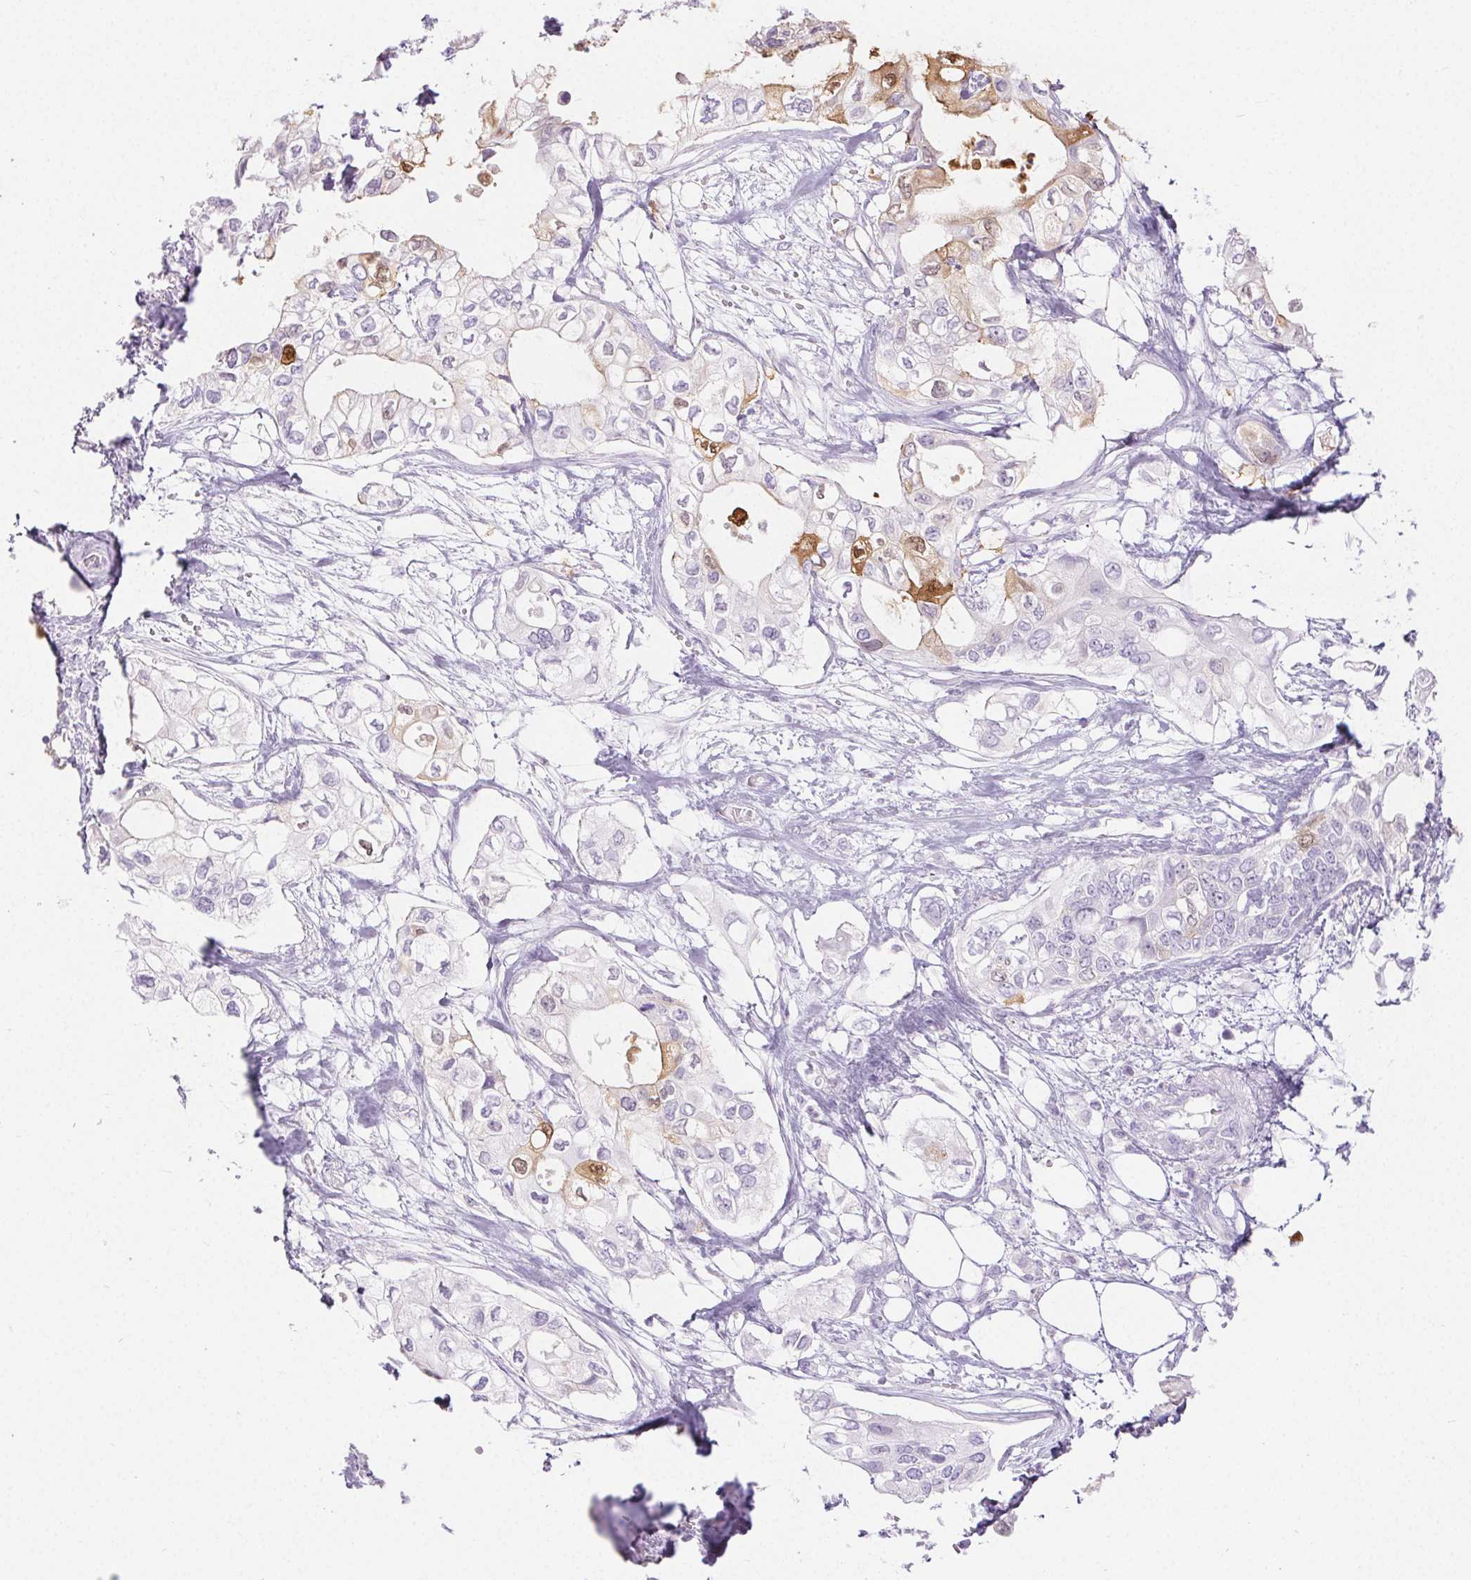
{"staining": {"intensity": "moderate", "quantity": "<25%", "location": "cytoplasmic/membranous,nuclear"}, "tissue": "pancreatic cancer", "cell_type": "Tumor cells", "image_type": "cancer", "snomed": [{"axis": "morphology", "description": "Adenocarcinoma, NOS"}, {"axis": "topography", "description": "Pancreas"}], "caption": "A photomicrograph of pancreatic cancer (adenocarcinoma) stained for a protein exhibits moderate cytoplasmic/membranous and nuclear brown staining in tumor cells.", "gene": "SPRR3", "patient": {"sex": "female", "age": 63}}